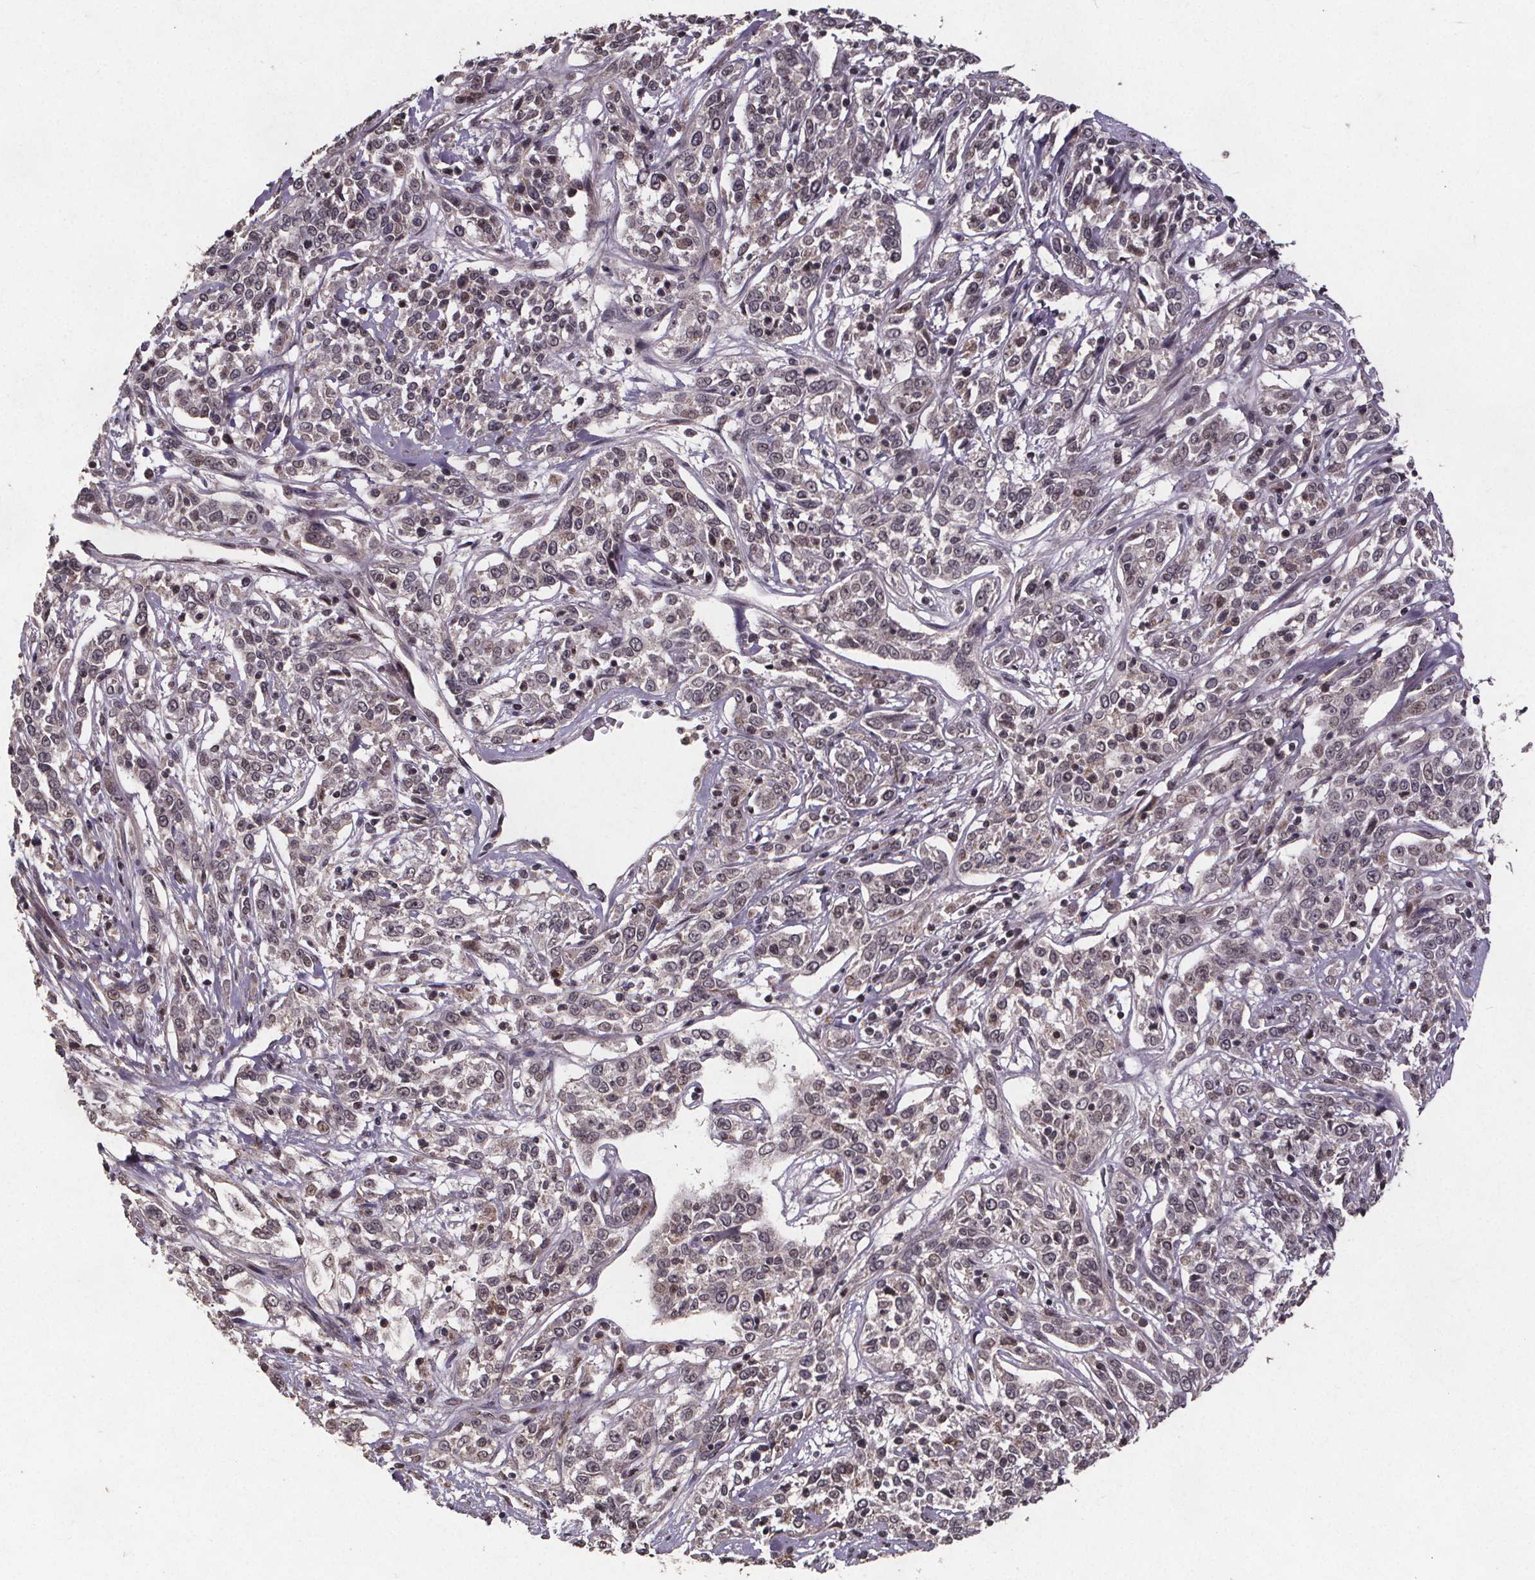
{"staining": {"intensity": "negative", "quantity": "none", "location": "none"}, "tissue": "cervical cancer", "cell_type": "Tumor cells", "image_type": "cancer", "snomed": [{"axis": "morphology", "description": "Adenocarcinoma, NOS"}, {"axis": "topography", "description": "Cervix"}], "caption": "A micrograph of human cervical cancer is negative for staining in tumor cells.", "gene": "GPX3", "patient": {"sex": "female", "age": 40}}